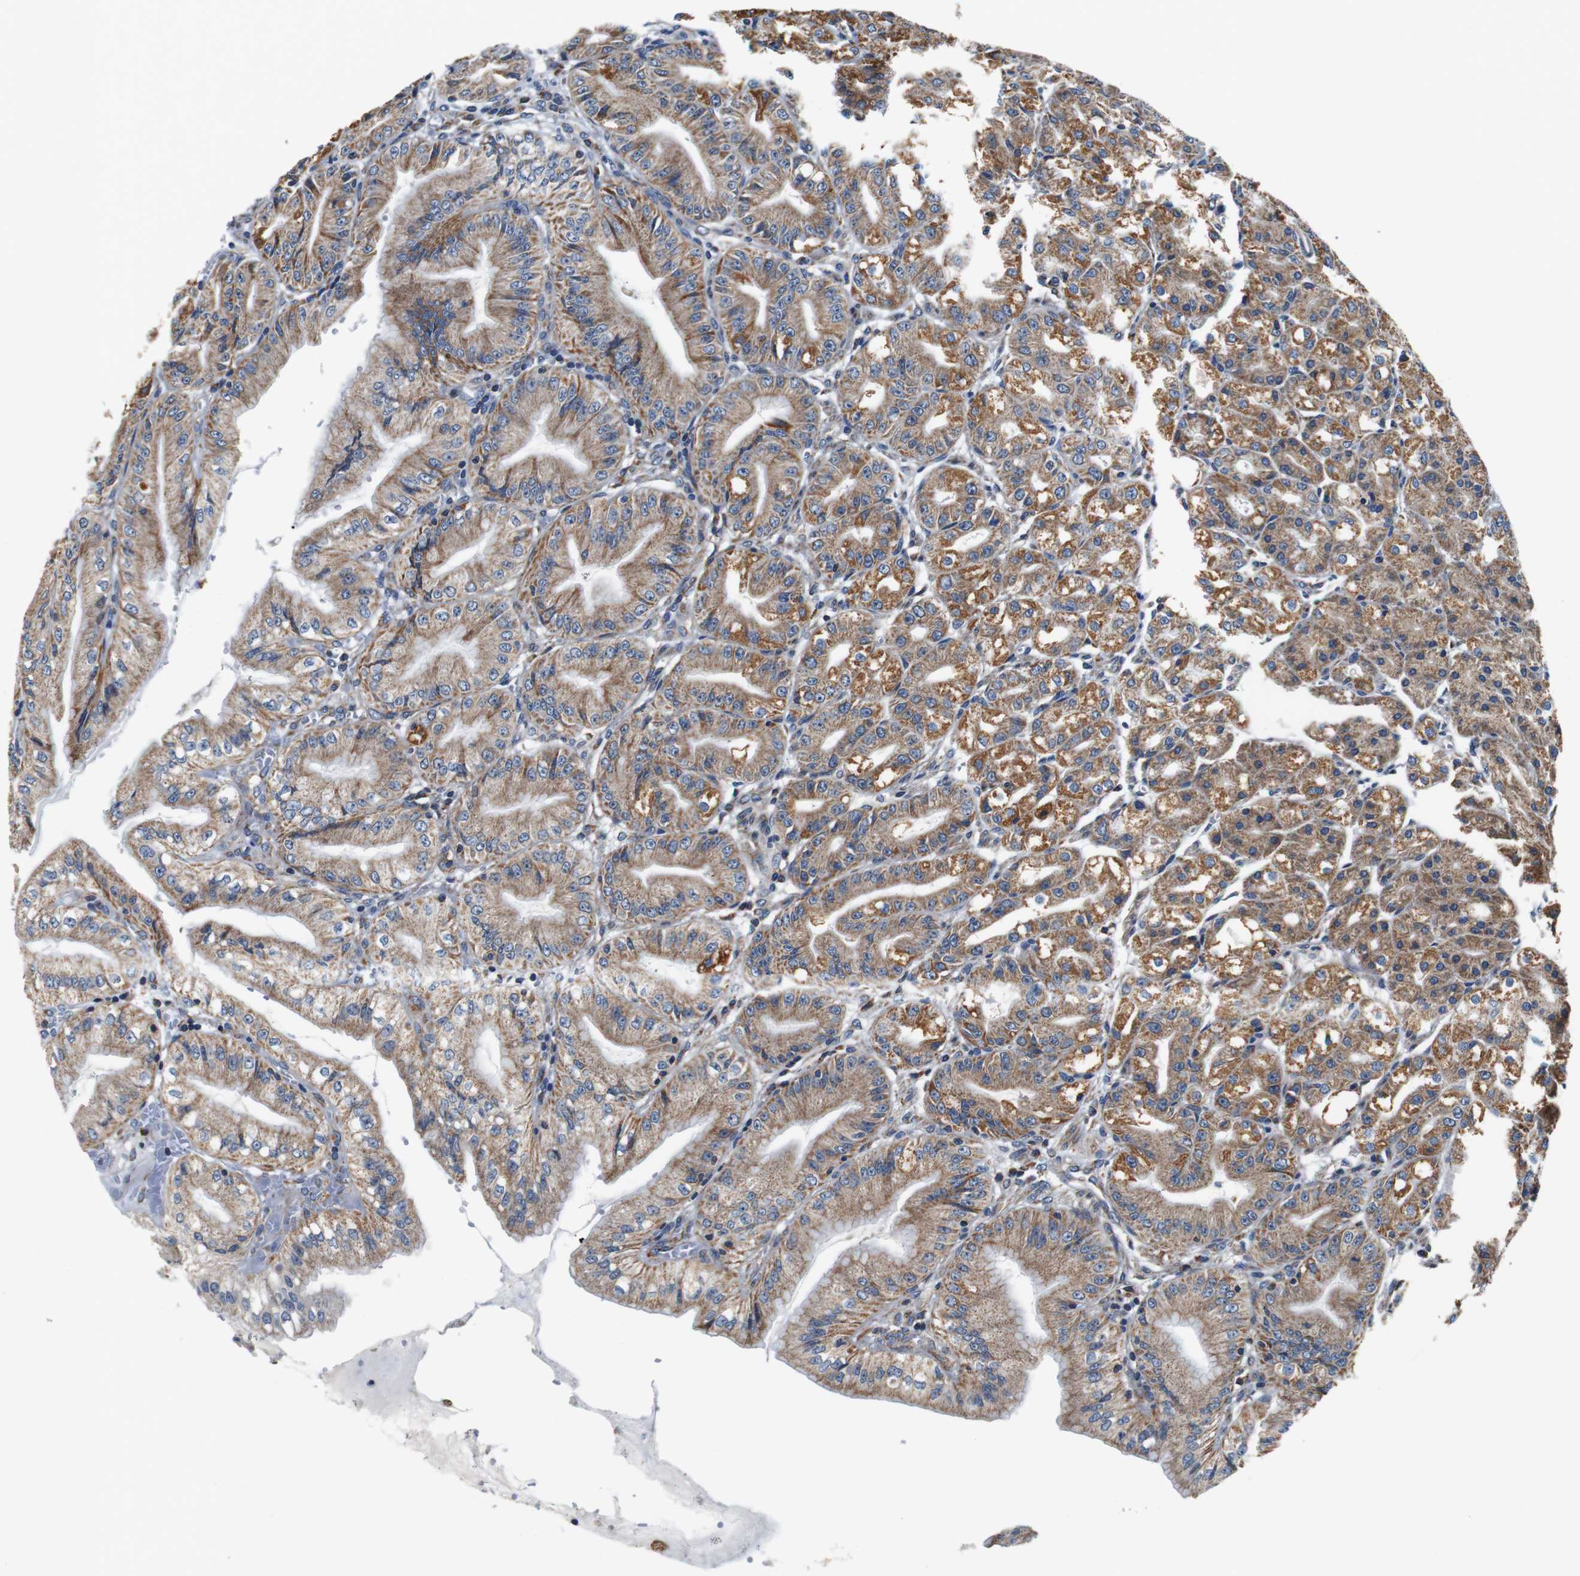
{"staining": {"intensity": "moderate", "quantity": ">75%", "location": "cytoplasmic/membranous"}, "tissue": "stomach", "cell_type": "Glandular cells", "image_type": "normal", "snomed": [{"axis": "morphology", "description": "Normal tissue, NOS"}, {"axis": "topography", "description": "Stomach, lower"}], "caption": "This photomicrograph exhibits IHC staining of unremarkable human stomach, with medium moderate cytoplasmic/membranous staining in about >75% of glandular cells.", "gene": "LRP4", "patient": {"sex": "male", "age": 71}}